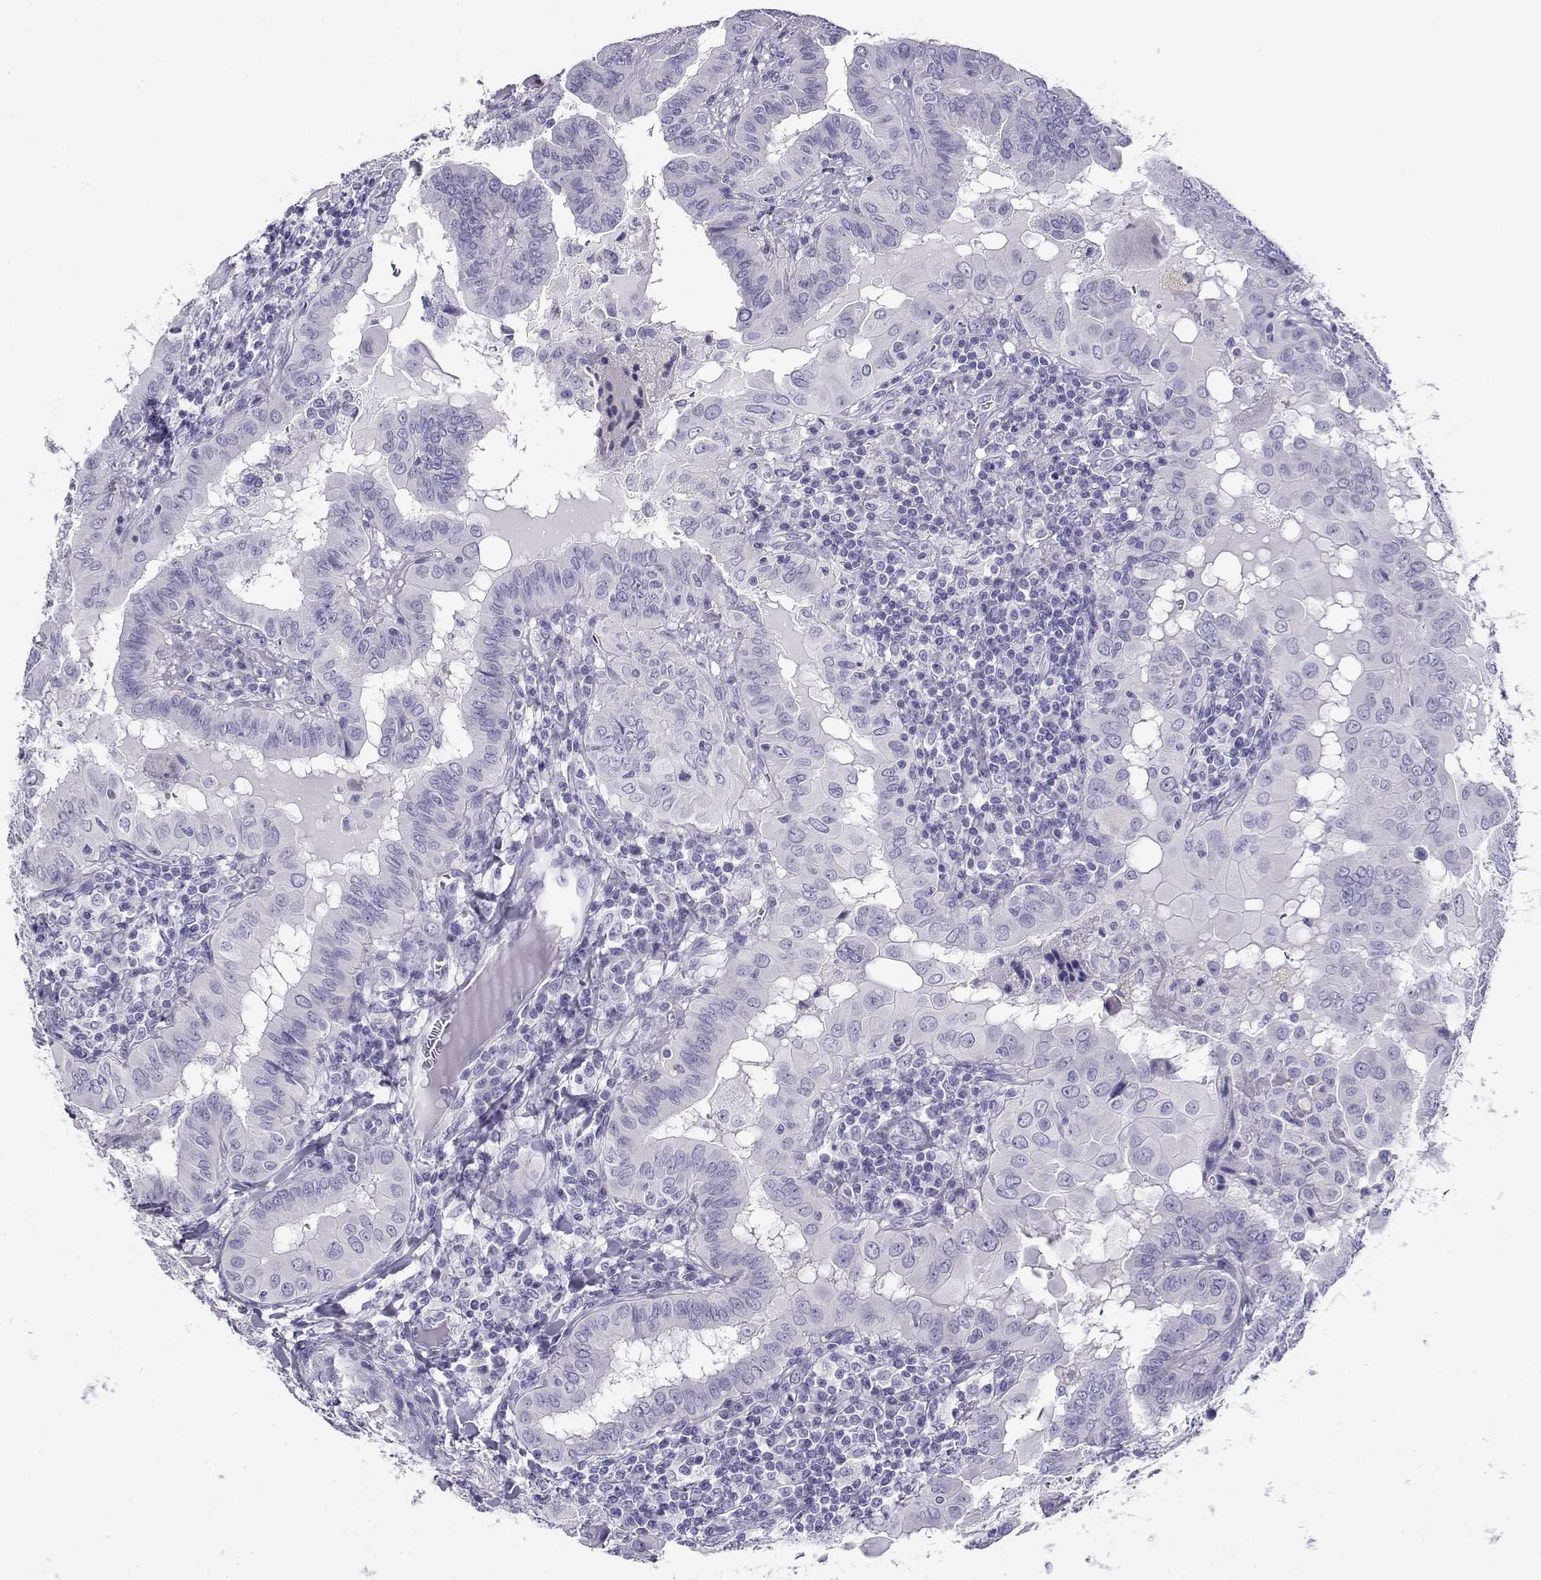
{"staining": {"intensity": "negative", "quantity": "none", "location": "none"}, "tissue": "thyroid cancer", "cell_type": "Tumor cells", "image_type": "cancer", "snomed": [{"axis": "morphology", "description": "Papillary adenocarcinoma, NOS"}, {"axis": "topography", "description": "Thyroid gland"}], "caption": "Thyroid cancer (papillary adenocarcinoma) was stained to show a protein in brown. There is no significant positivity in tumor cells. The staining was performed using DAB to visualize the protein expression in brown, while the nuclei were stained in blue with hematoxylin (Magnification: 20x).", "gene": "CABS1", "patient": {"sex": "female", "age": 37}}